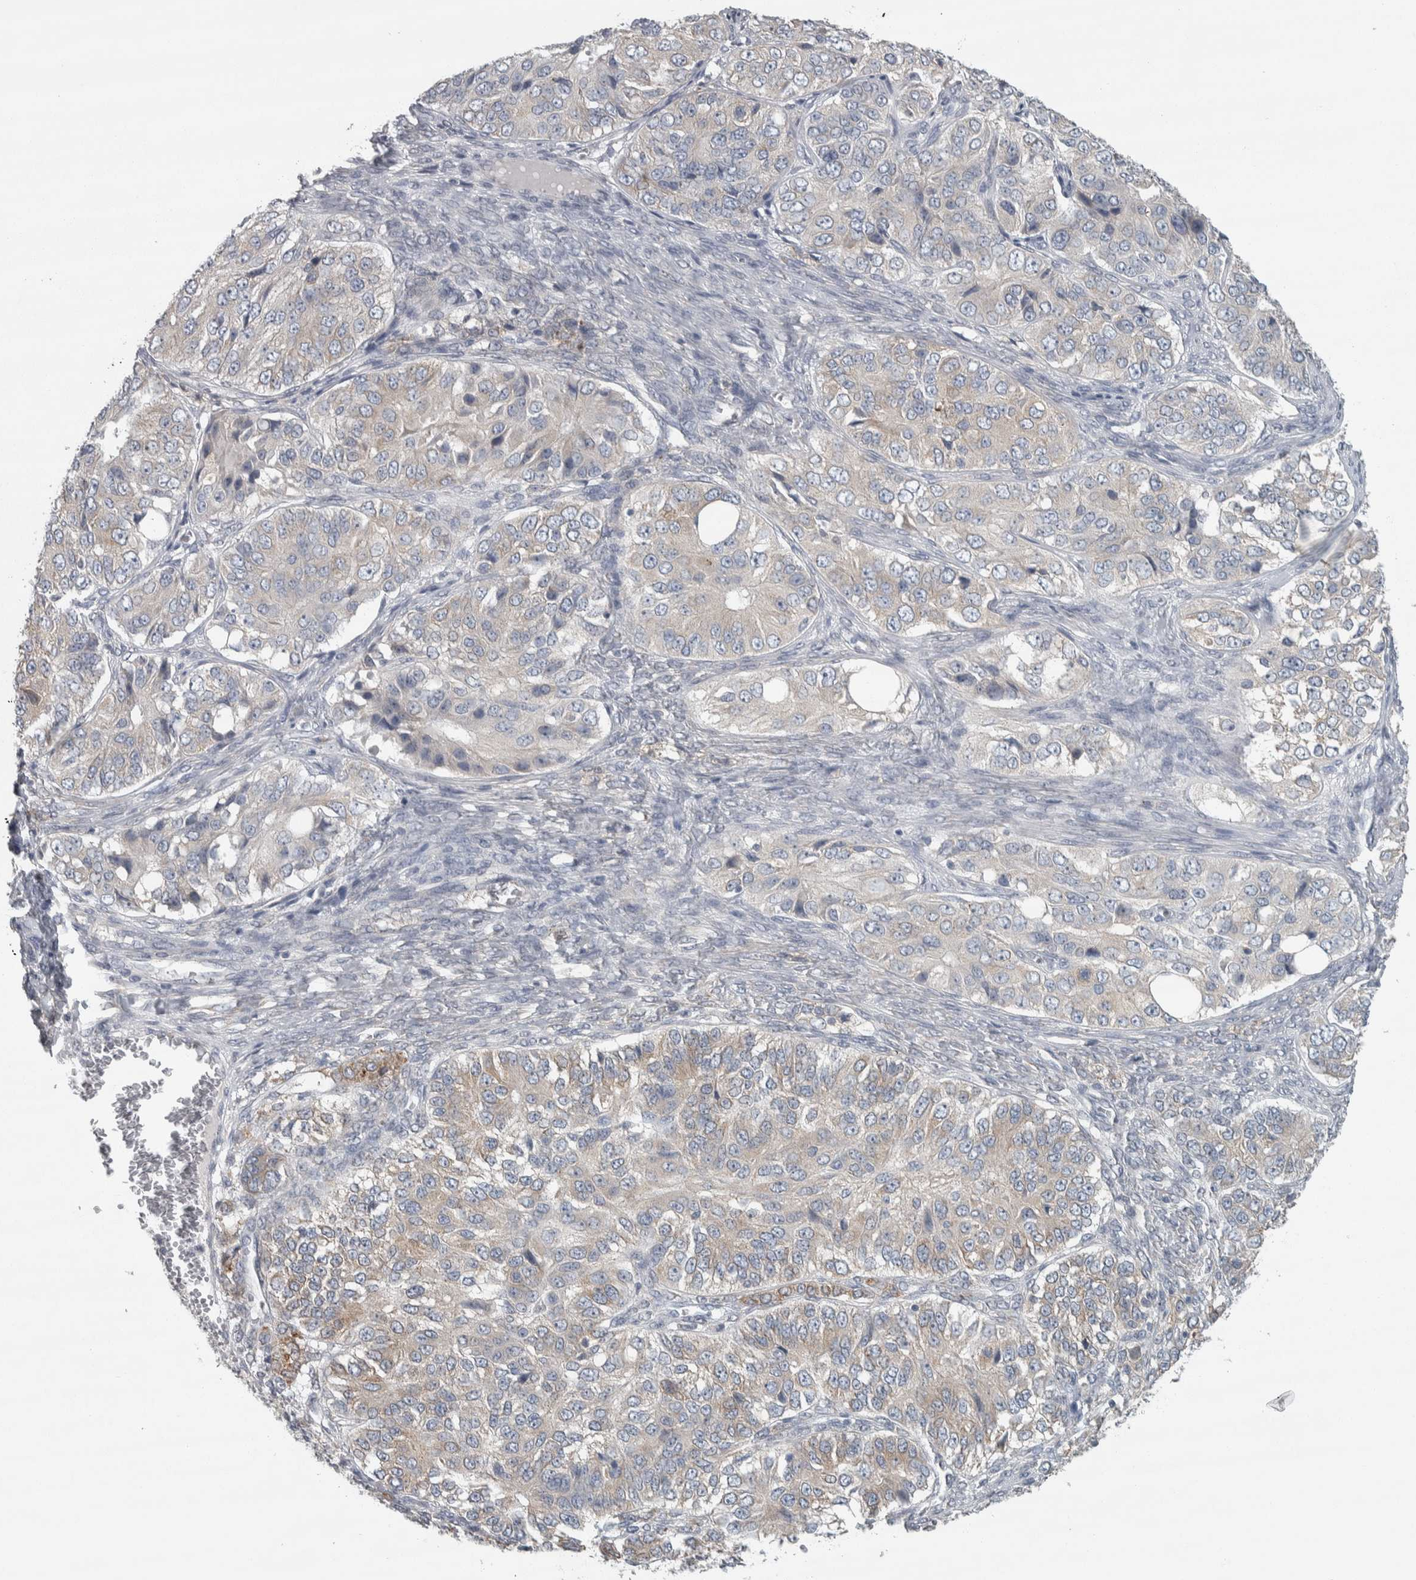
{"staining": {"intensity": "weak", "quantity": "<25%", "location": "cytoplasmic/membranous"}, "tissue": "ovarian cancer", "cell_type": "Tumor cells", "image_type": "cancer", "snomed": [{"axis": "morphology", "description": "Carcinoma, endometroid"}, {"axis": "topography", "description": "Ovary"}], "caption": "This is an IHC micrograph of human ovarian cancer. There is no expression in tumor cells.", "gene": "SIGMAR1", "patient": {"sex": "female", "age": 51}}